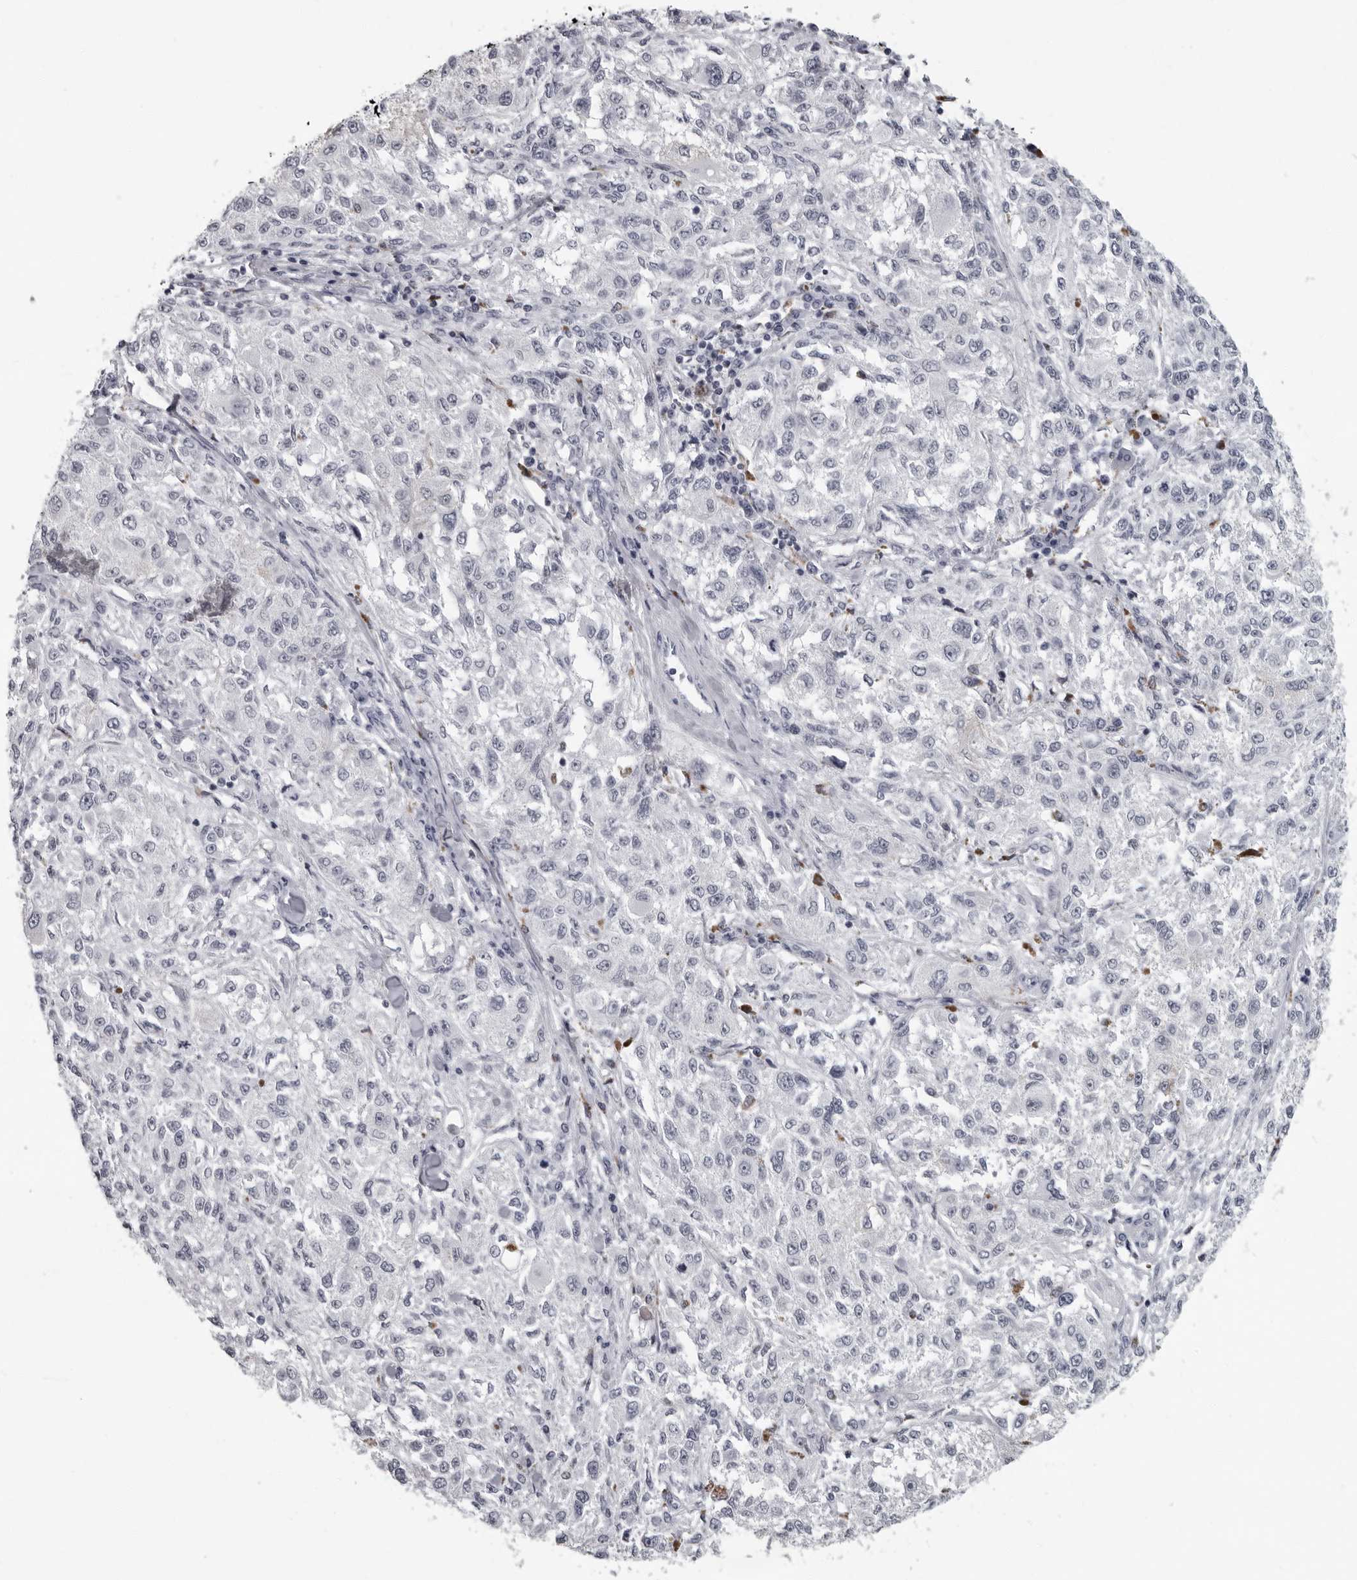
{"staining": {"intensity": "negative", "quantity": "none", "location": "none"}, "tissue": "melanoma", "cell_type": "Tumor cells", "image_type": "cancer", "snomed": [{"axis": "morphology", "description": "Necrosis, NOS"}, {"axis": "morphology", "description": "Malignant melanoma, NOS"}, {"axis": "topography", "description": "Skin"}], "caption": "The image reveals no staining of tumor cells in melanoma. (DAB IHC with hematoxylin counter stain).", "gene": "LZIC", "patient": {"sex": "female", "age": 87}}